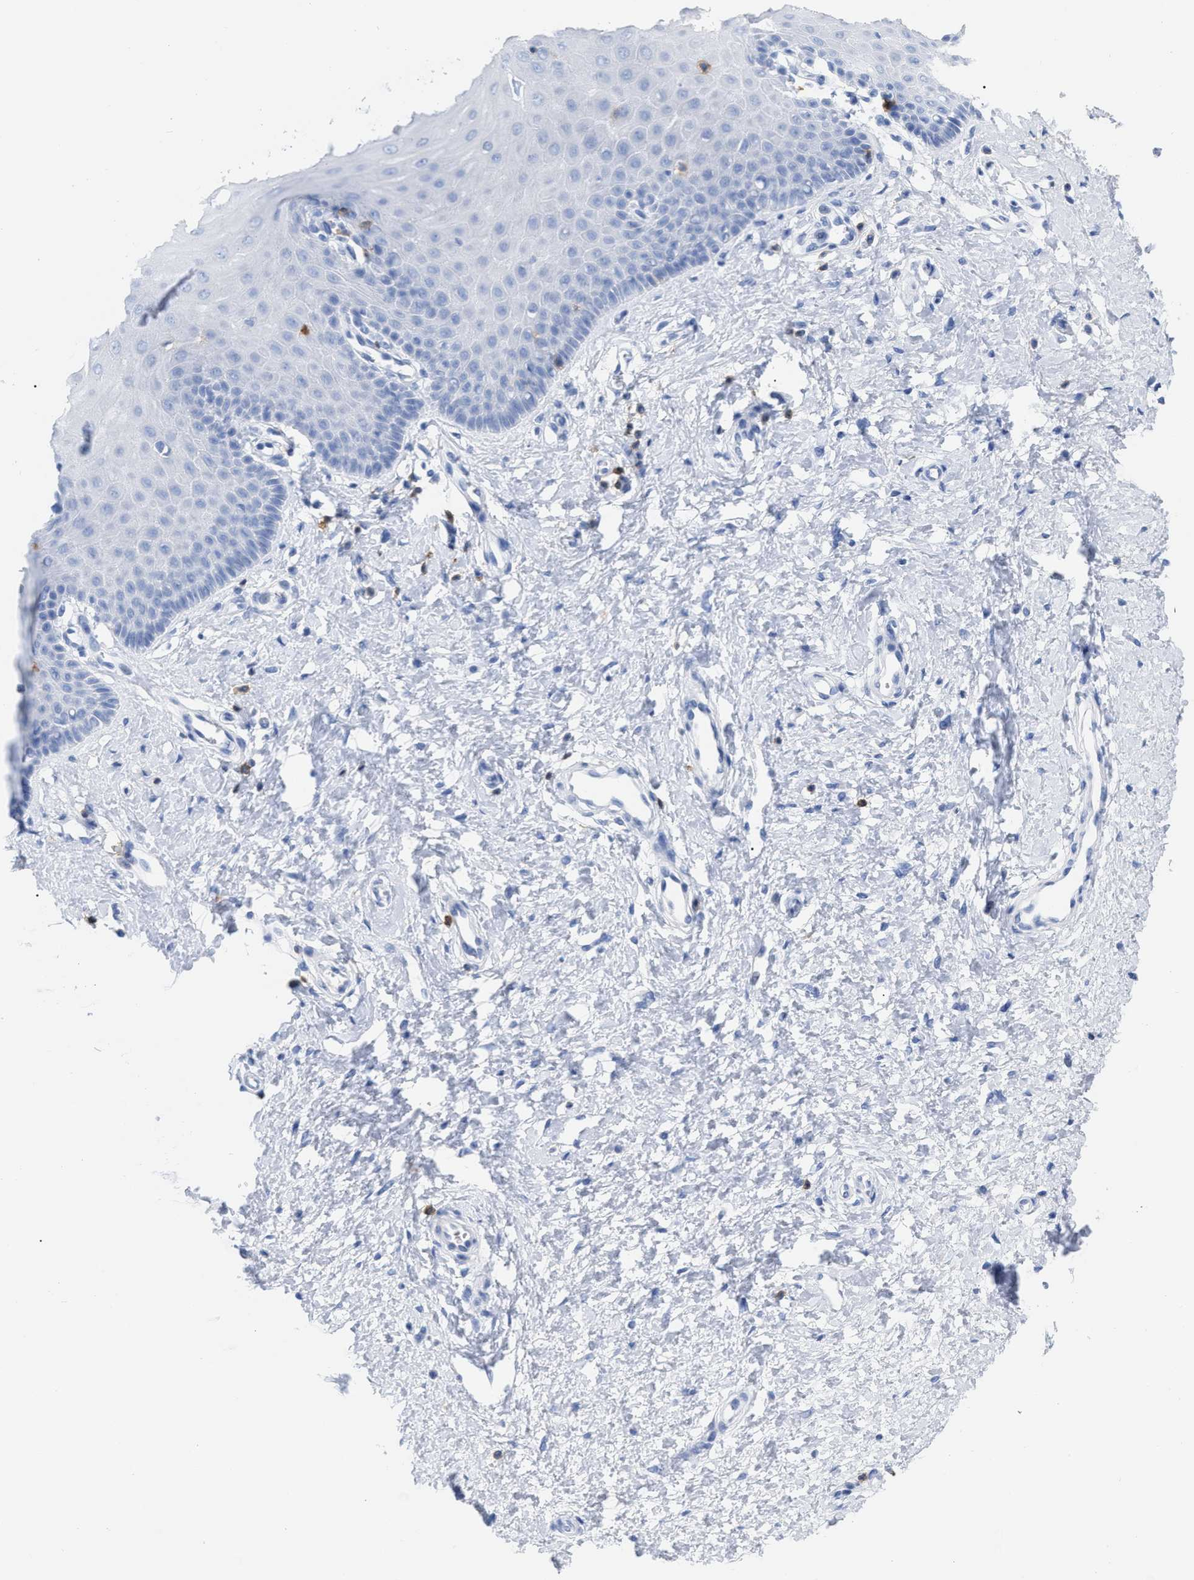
{"staining": {"intensity": "negative", "quantity": "none", "location": "none"}, "tissue": "cervix", "cell_type": "Squamous epithelial cells", "image_type": "normal", "snomed": [{"axis": "morphology", "description": "Normal tissue, NOS"}, {"axis": "topography", "description": "Cervix"}], "caption": "Normal cervix was stained to show a protein in brown. There is no significant staining in squamous epithelial cells. The staining is performed using DAB (3,3'-diaminobenzidine) brown chromogen with nuclei counter-stained in using hematoxylin.", "gene": "CD5", "patient": {"sex": "female", "age": 55}}